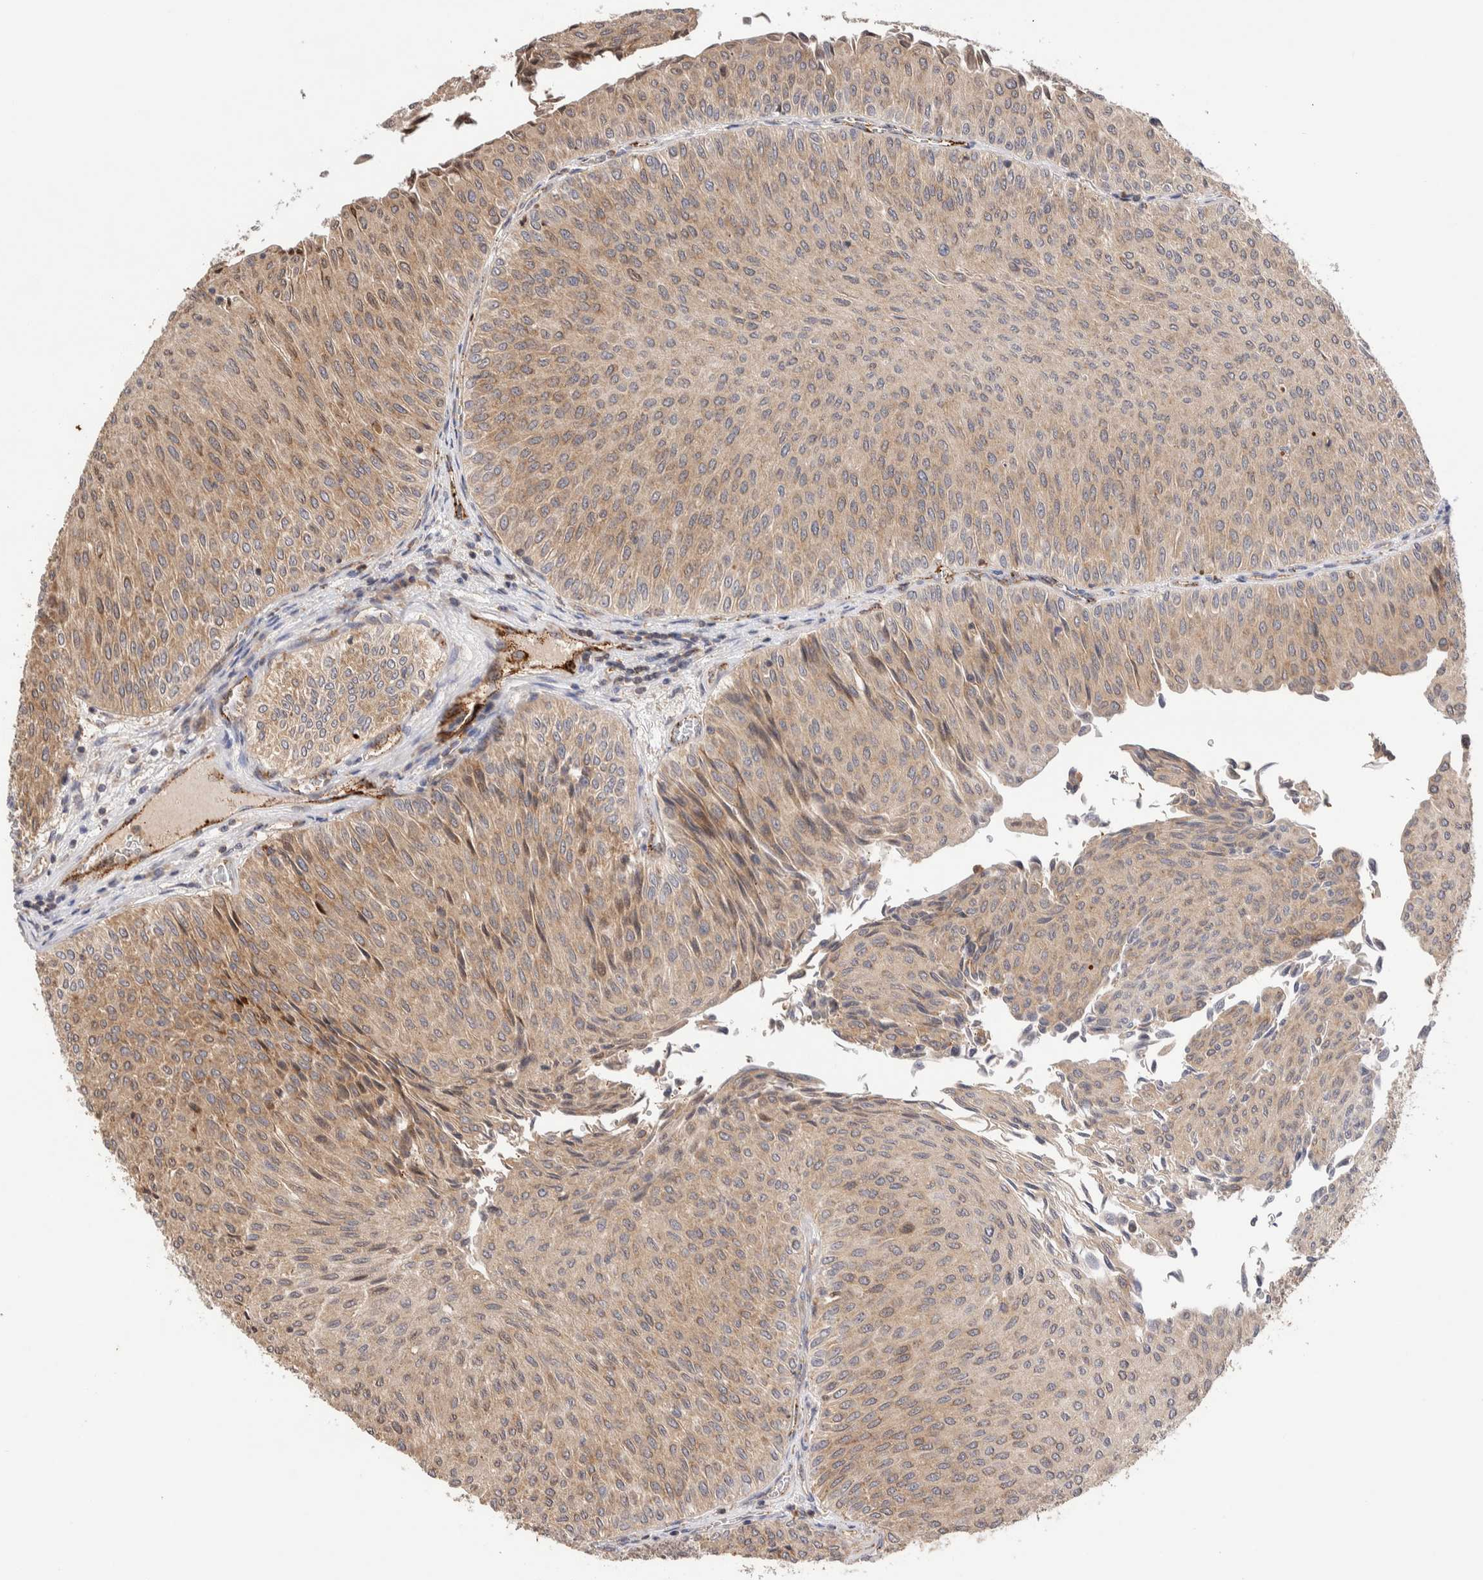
{"staining": {"intensity": "weak", "quantity": ">75%", "location": "cytoplasmic/membranous"}, "tissue": "urothelial cancer", "cell_type": "Tumor cells", "image_type": "cancer", "snomed": [{"axis": "morphology", "description": "Urothelial carcinoma, Low grade"}, {"axis": "topography", "description": "Urinary bladder"}], "caption": "This is a micrograph of immunohistochemistry staining of low-grade urothelial carcinoma, which shows weak staining in the cytoplasmic/membranous of tumor cells.", "gene": "NSMAF", "patient": {"sex": "male", "age": 78}}